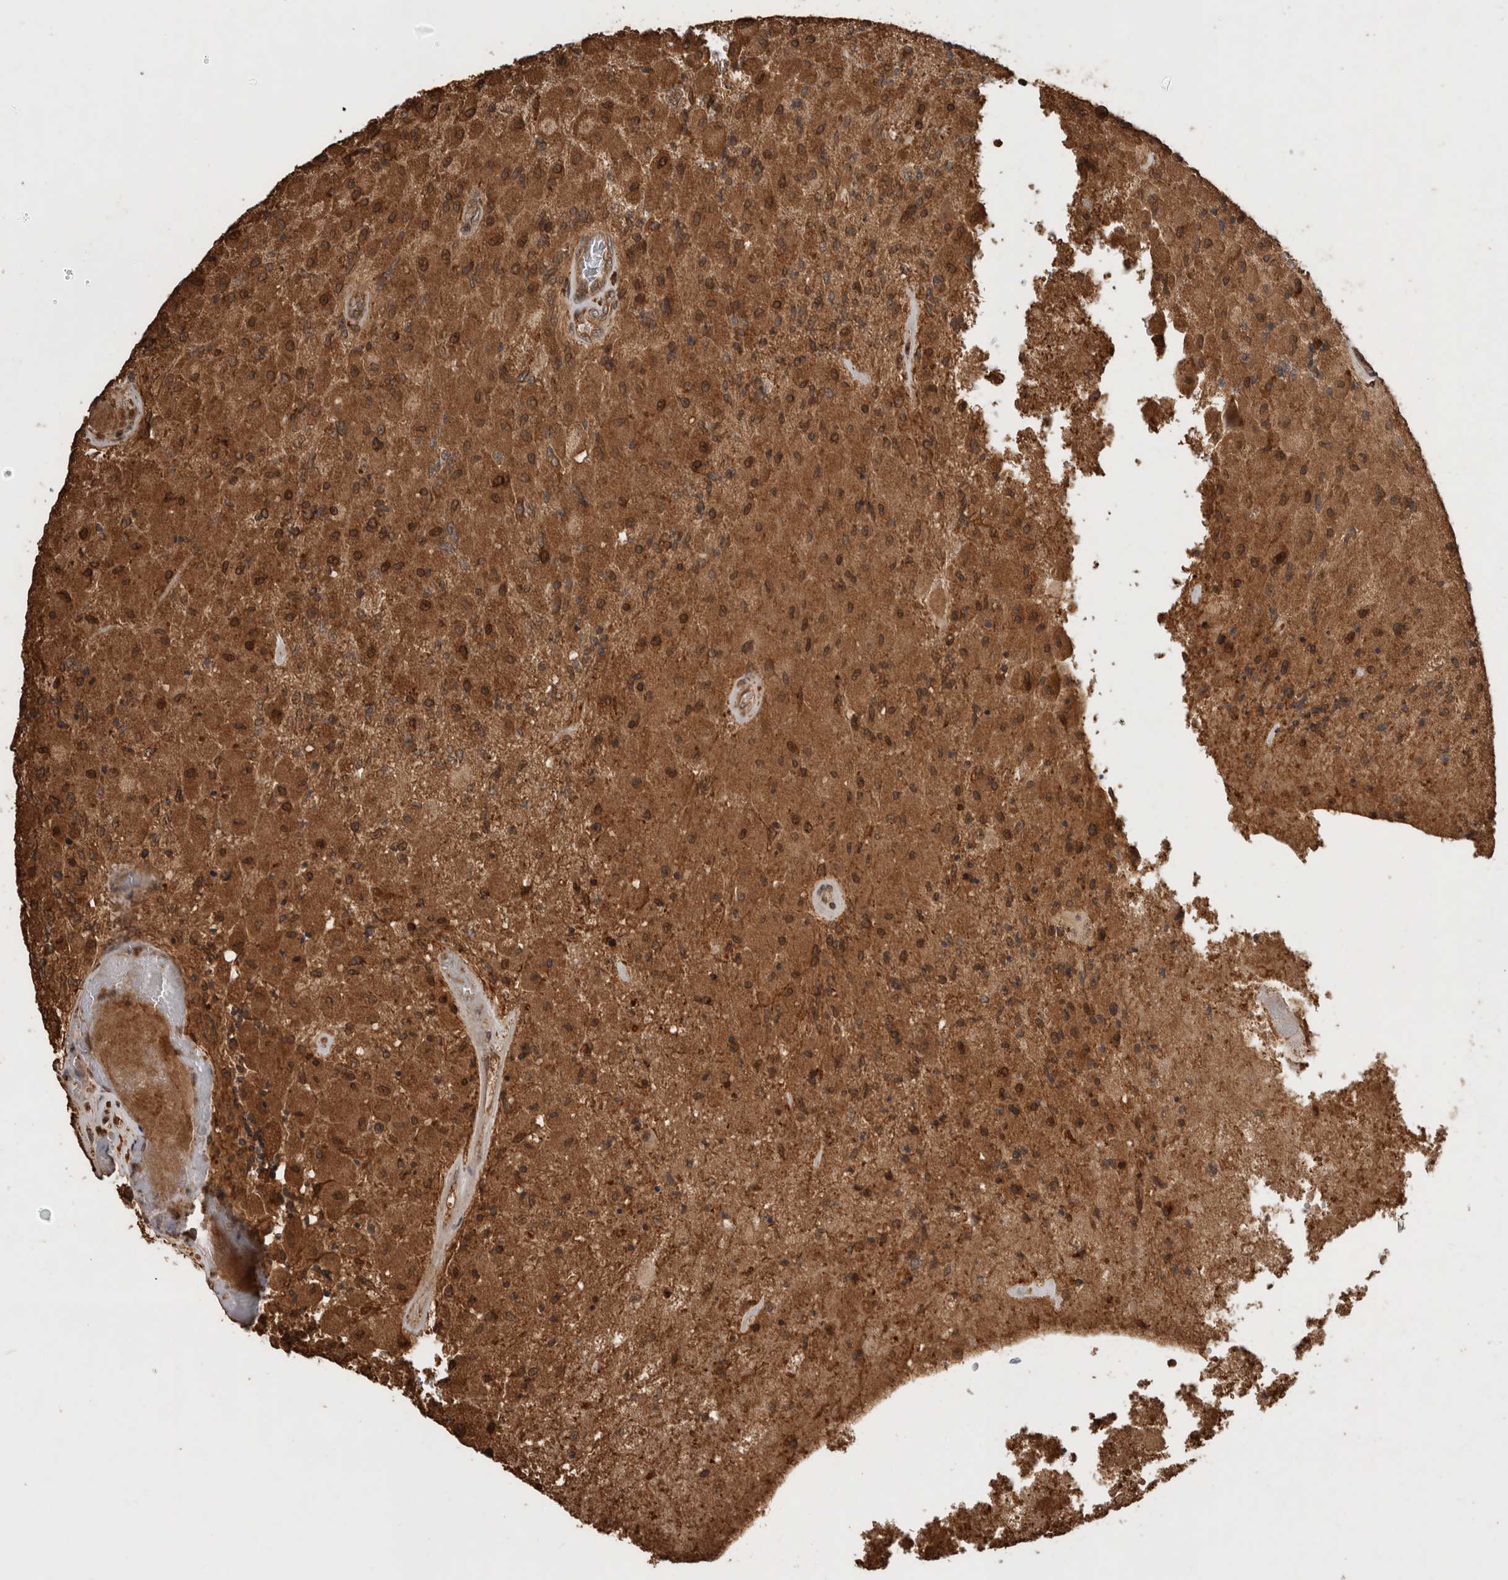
{"staining": {"intensity": "moderate", "quantity": ">75%", "location": "cytoplasmic/membranous"}, "tissue": "glioma", "cell_type": "Tumor cells", "image_type": "cancer", "snomed": [{"axis": "morphology", "description": "Normal tissue, NOS"}, {"axis": "morphology", "description": "Glioma, malignant, High grade"}, {"axis": "topography", "description": "Cerebral cortex"}], "caption": "An immunohistochemistry micrograph of tumor tissue is shown. Protein staining in brown shows moderate cytoplasmic/membranous positivity in high-grade glioma (malignant) within tumor cells. The staining is performed using DAB (3,3'-diaminobenzidine) brown chromogen to label protein expression. The nuclei are counter-stained blue using hematoxylin.", "gene": "OTUD7B", "patient": {"sex": "male", "age": 77}}